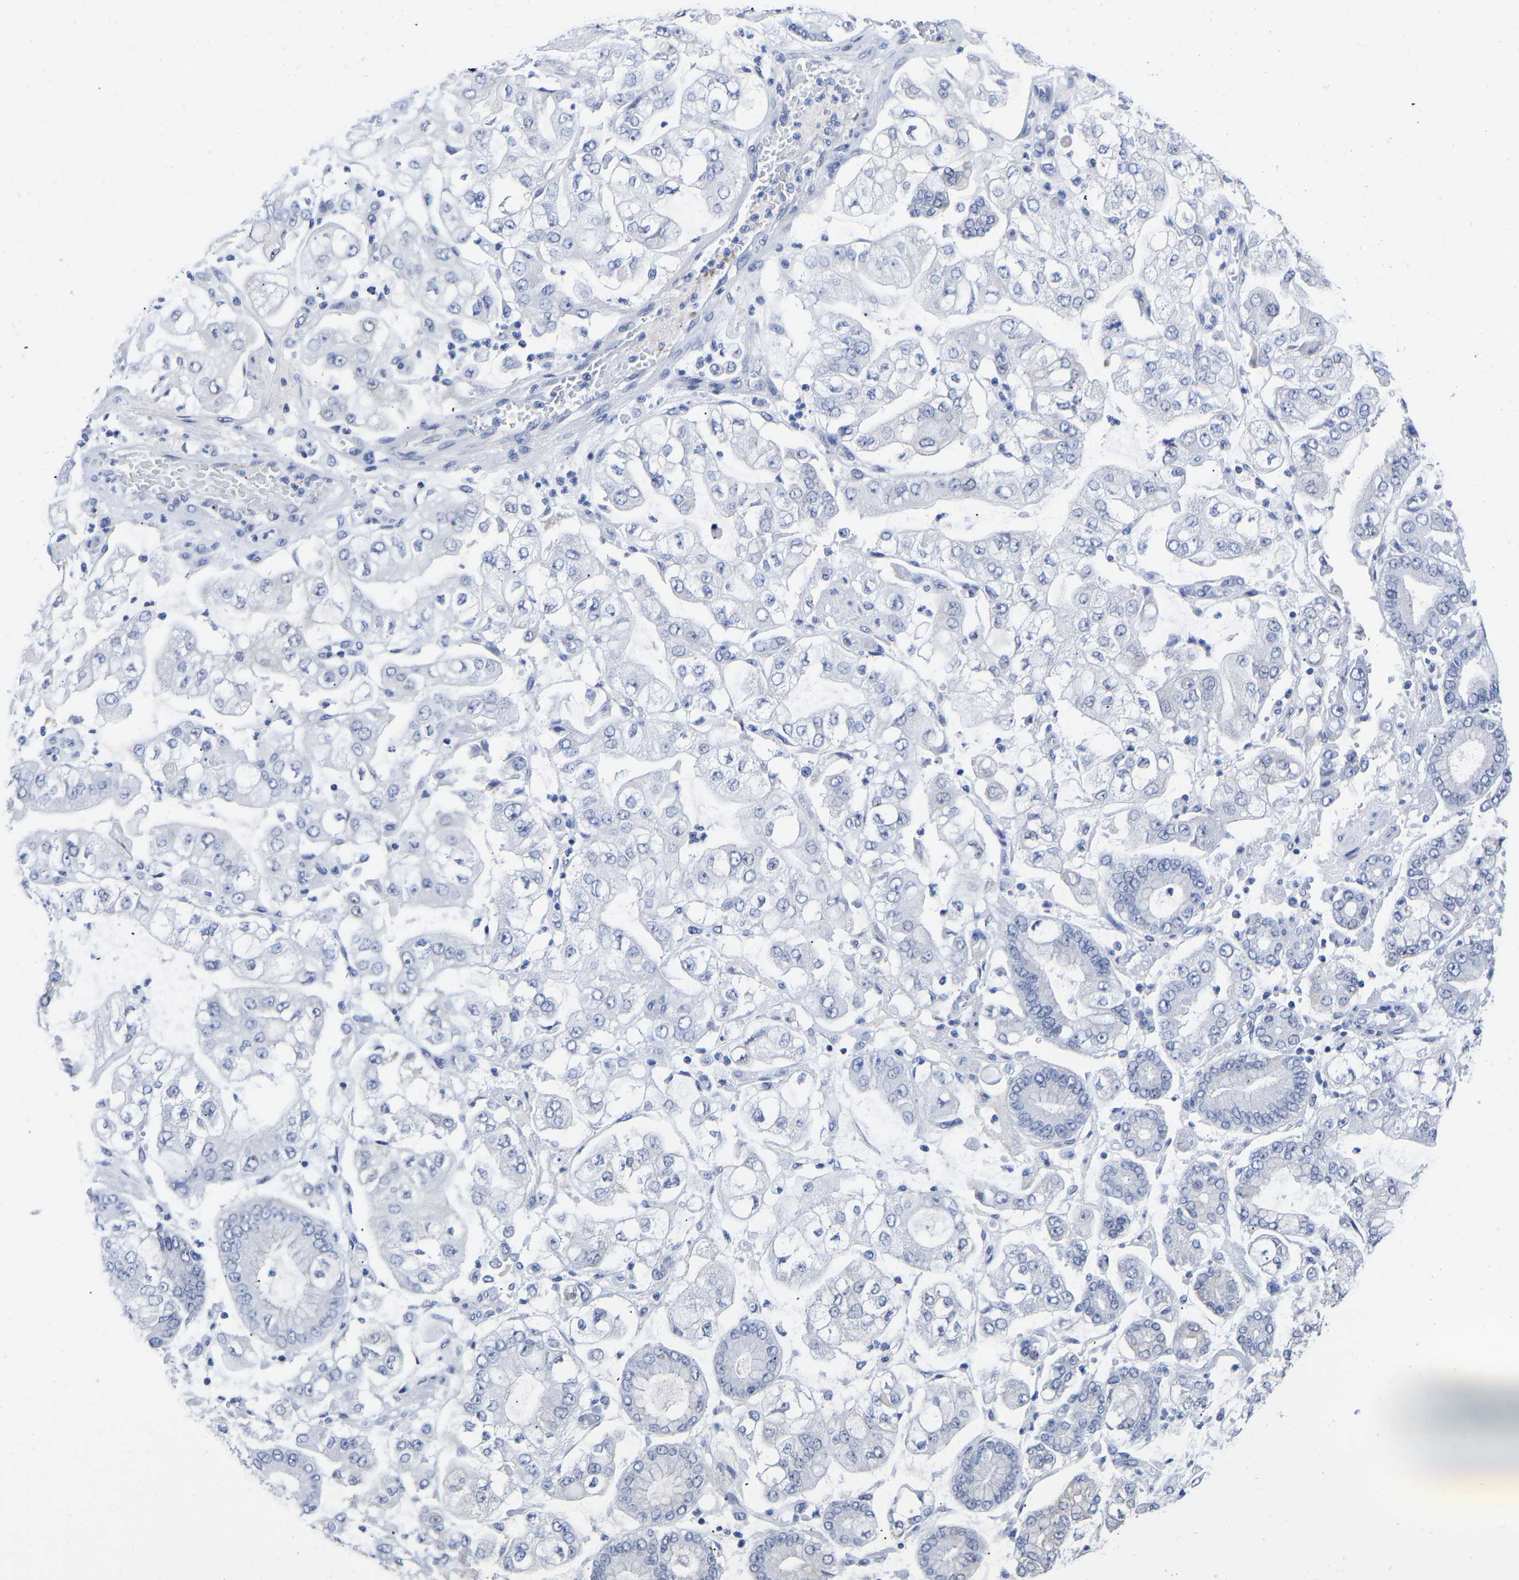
{"staining": {"intensity": "negative", "quantity": "none", "location": "none"}, "tissue": "stomach cancer", "cell_type": "Tumor cells", "image_type": "cancer", "snomed": [{"axis": "morphology", "description": "Adenocarcinoma, NOS"}, {"axis": "topography", "description": "Stomach"}], "caption": "The micrograph displays no significant staining in tumor cells of stomach cancer (adenocarcinoma).", "gene": "GPA33", "patient": {"sex": "male", "age": 76}}